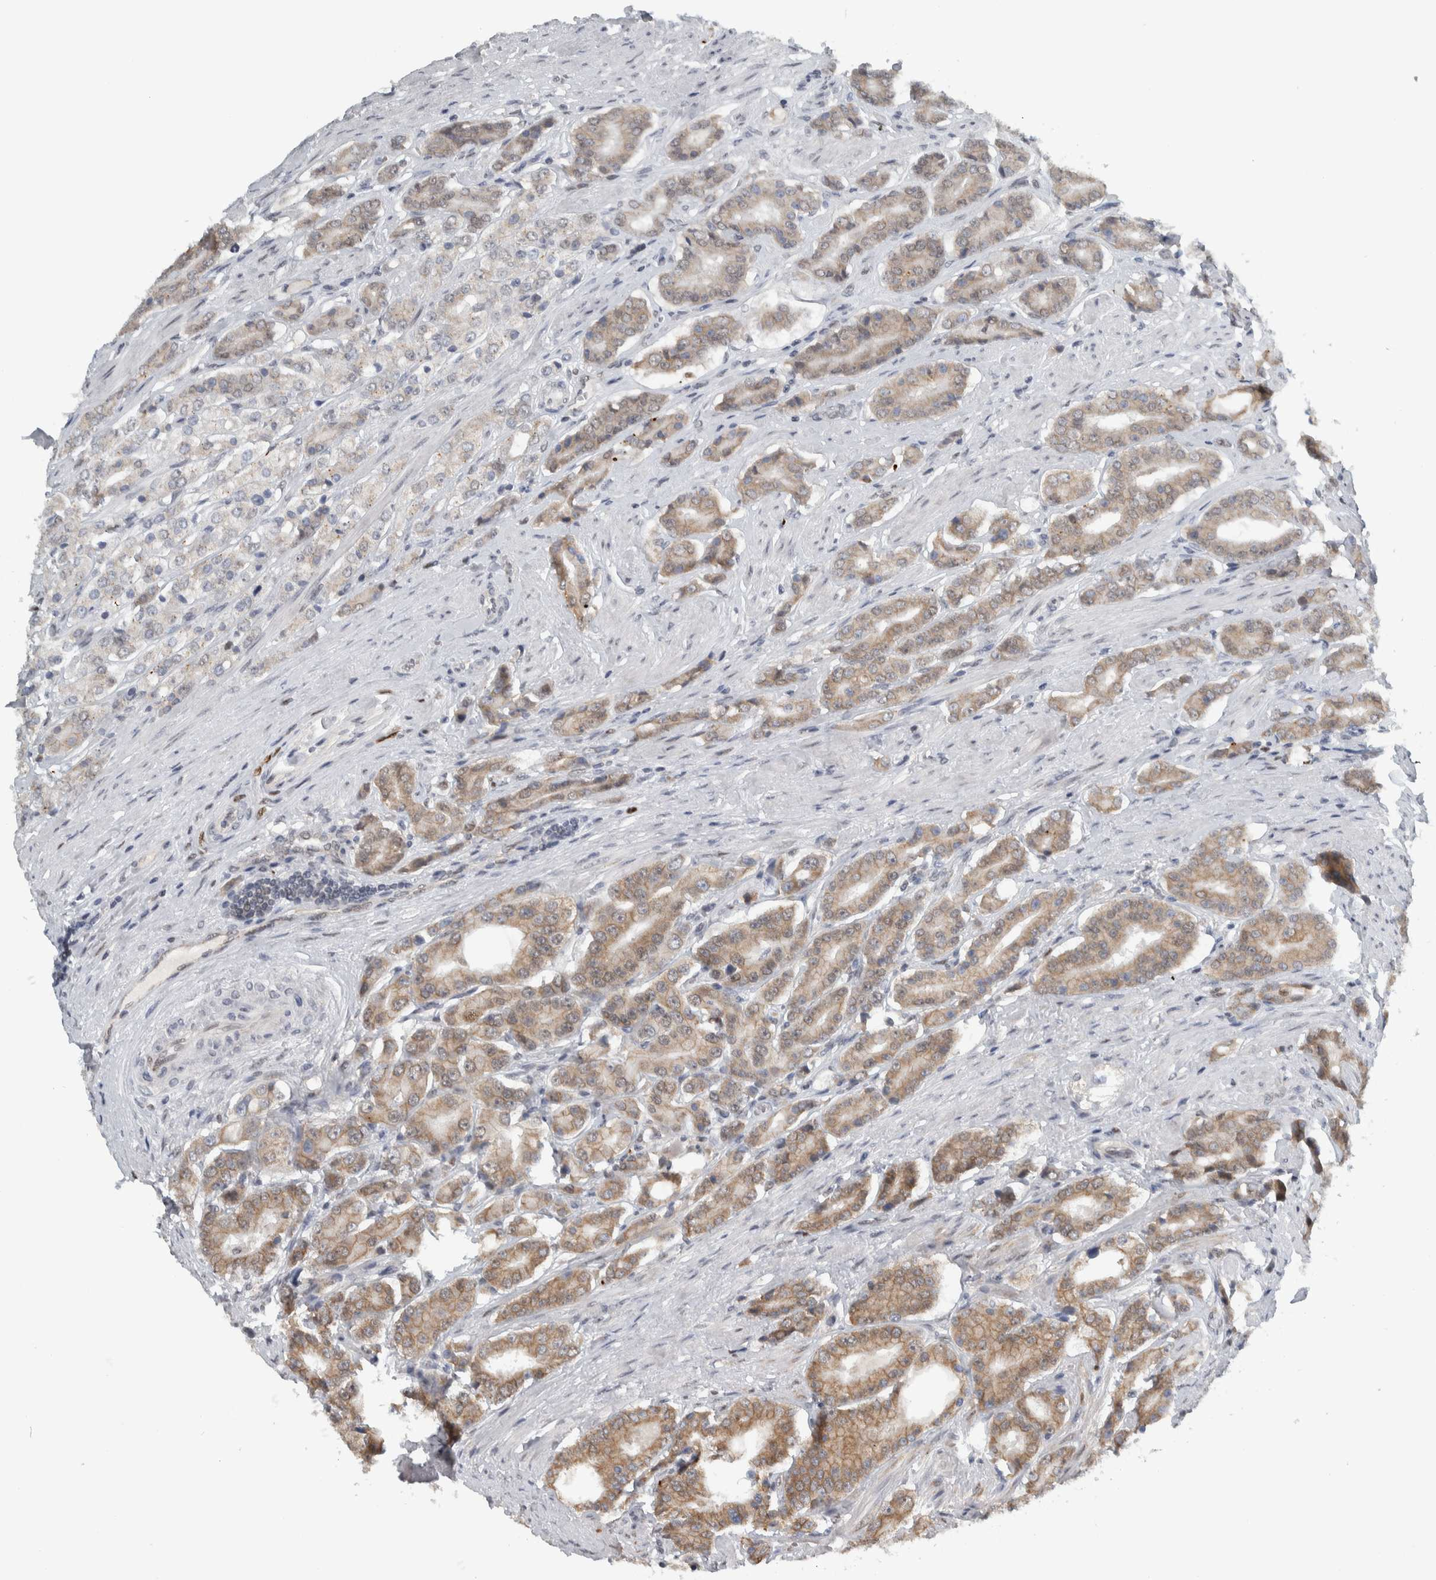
{"staining": {"intensity": "moderate", "quantity": ">75%", "location": "cytoplasmic/membranous"}, "tissue": "prostate cancer", "cell_type": "Tumor cells", "image_type": "cancer", "snomed": [{"axis": "morphology", "description": "Adenocarcinoma, High grade"}, {"axis": "topography", "description": "Prostate"}], "caption": "A high-resolution histopathology image shows IHC staining of prostate cancer, which shows moderate cytoplasmic/membranous staining in approximately >75% of tumor cells.", "gene": "ADPRM", "patient": {"sex": "male", "age": 71}}